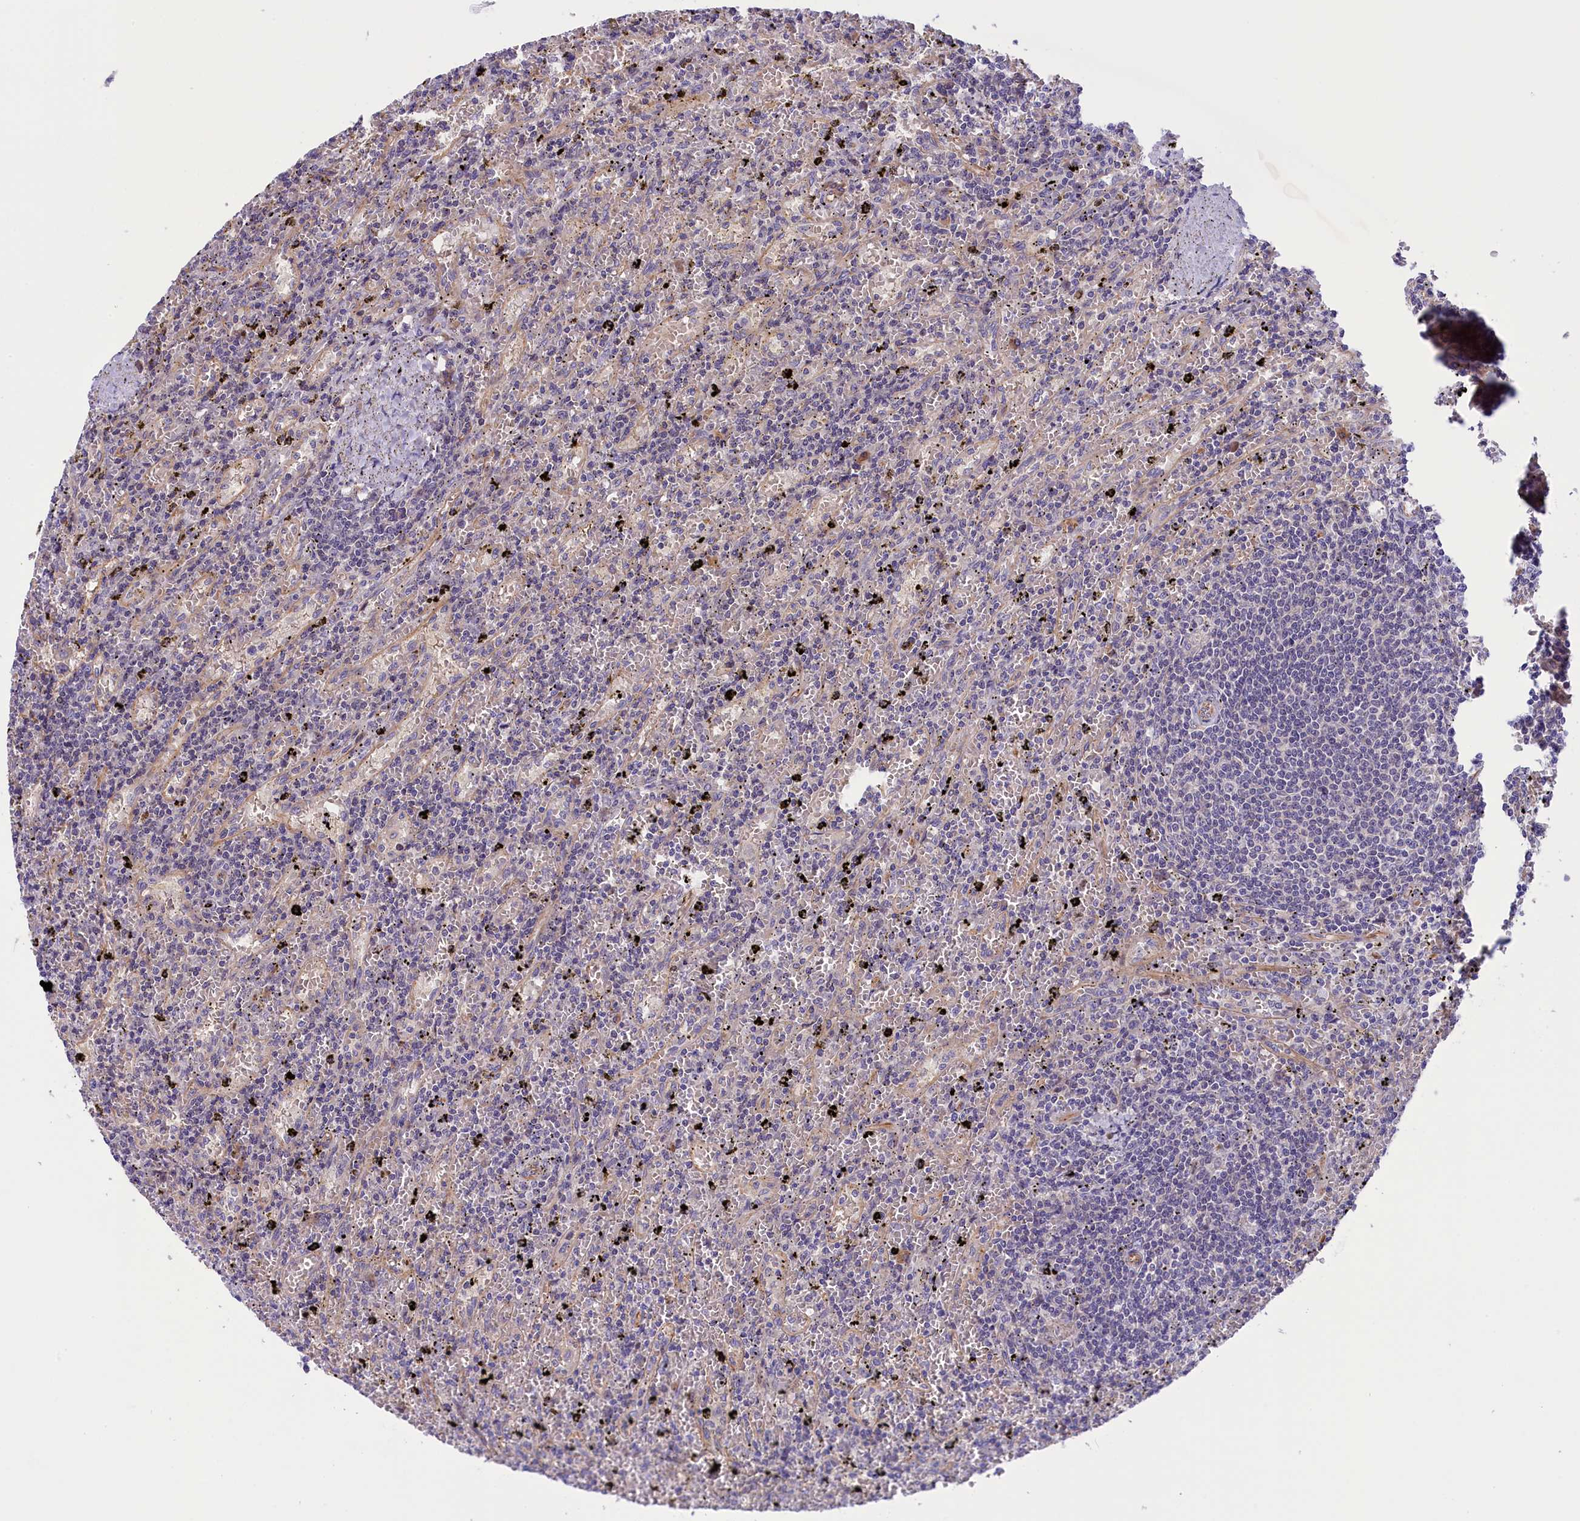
{"staining": {"intensity": "negative", "quantity": "none", "location": "none"}, "tissue": "lymphoma", "cell_type": "Tumor cells", "image_type": "cancer", "snomed": [{"axis": "morphology", "description": "Malignant lymphoma, non-Hodgkin's type, Low grade"}, {"axis": "topography", "description": "Spleen"}], "caption": "An IHC image of low-grade malignant lymphoma, non-Hodgkin's type is shown. There is no staining in tumor cells of low-grade malignant lymphoma, non-Hodgkin's type. Nuclei are stained in blue.", "gene": "CCDC32", "patient": {"sex": "male", "age": 76}}